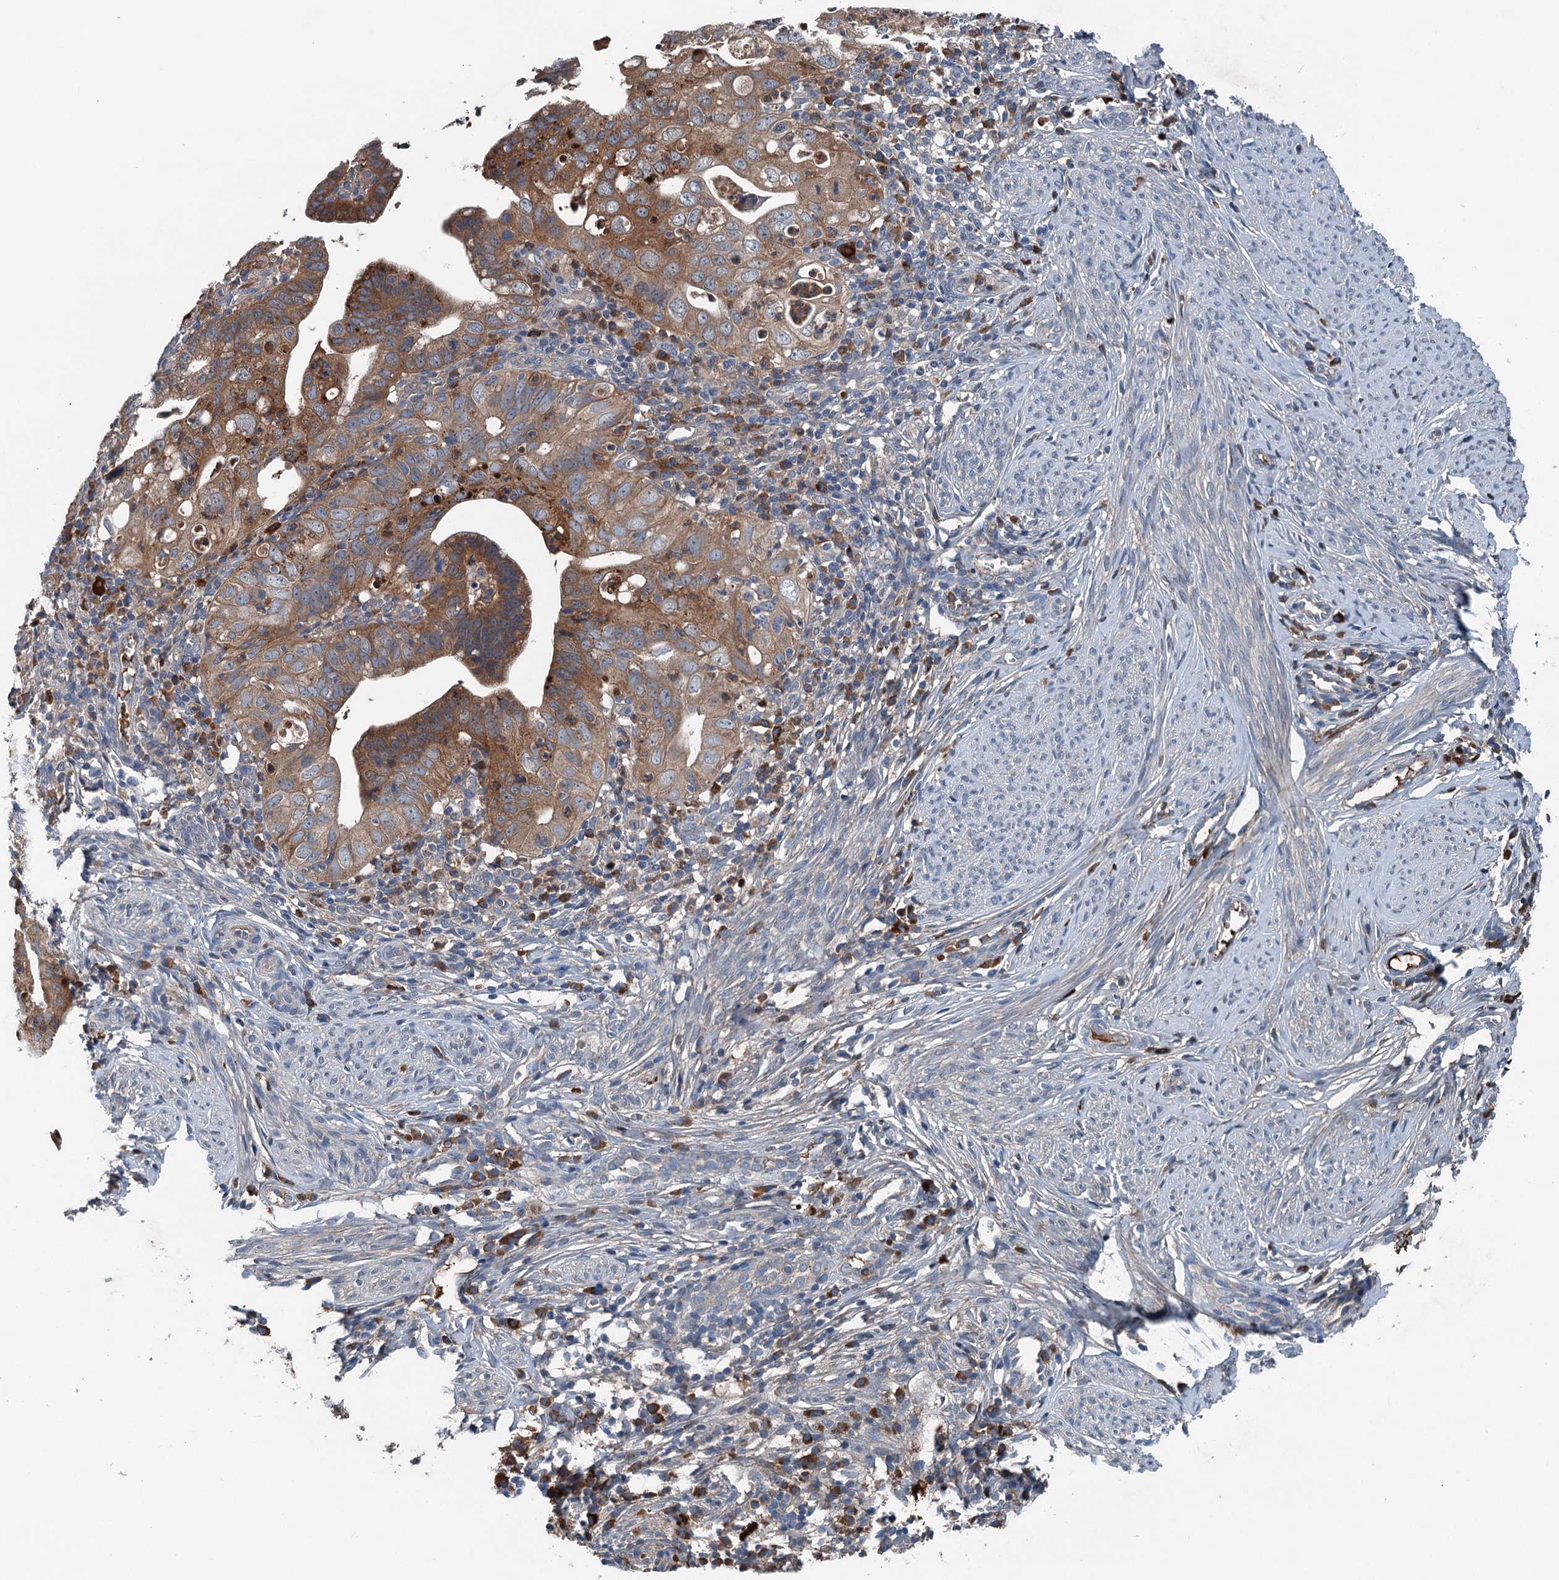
{"staining": {"intensity": "moderate", "quantity": ">75%", "location": "cytoplasmic/membranous"}, "tissue": "cervical cancer", "cell_type": "Tumor cells", "image_type": "cancer", "snomed": [{"axis": "morphology", "description": "Adenocarcinoma, NOS"}, {"axis": "topography", "description": "Cervix"}], "caption": "High-magnification brightfield microscopy of cervical cancer (adenocarcinoma) stained with DAB (3,3'-diaminobenzidine) (brown) and counterstained with hematoxylin (blue). tumor cells exhibit moderate cytoplasmic/membranous expression is seen in about>75% of cells. (Stains: DAB (3,3'-diaminobenzidine) in brown, nuclei in blue, Microscopy: brightfield microscopy at high magnification).", "gene": "PDSS1", "patient": {"sex": "female", "age": 36}}